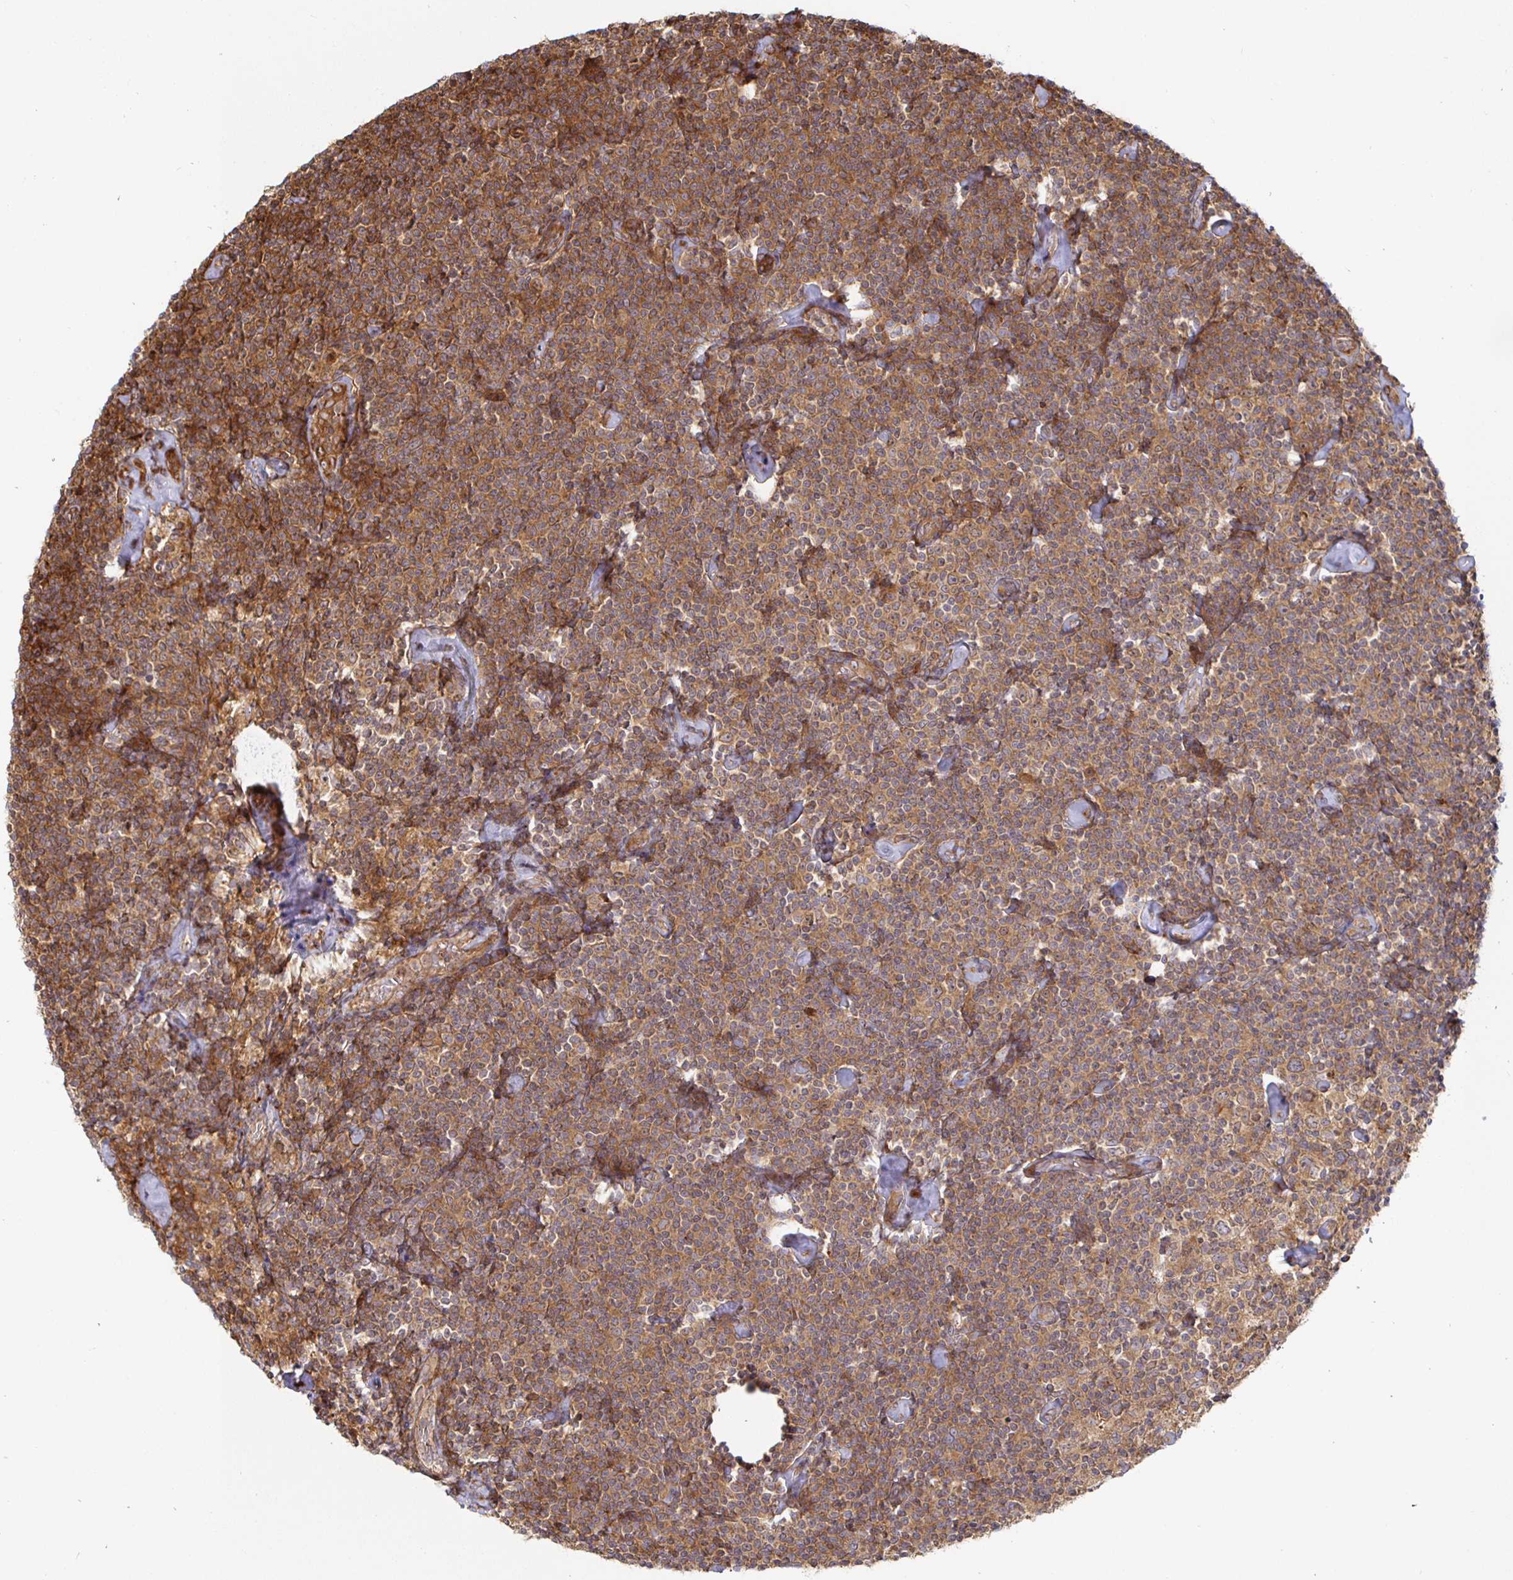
{"staining": {"intensity": "moderate", "quantity": ">75%", "location": "cytoplasmic/membranous"}, "tissue": "lymphoma", "cell_type": "Tumor cells", "image_type": "cancer", "snomed": [{"axis": "morphology", "description": "Malignant lymphoma, non-Hodgkin's type, Low grade"}, {"axis": "topography", "description": "Lymph node"}], "caption": "A high-resolution image shows immunohistochemistry (IHC) staining of low-grade malignant lymphoma, non-Hodgkin's type, which demonstrates moderate cytoplasmic/membranous expression in approximately >75% of tumor cells.", "gene": "STRAP", "patient": {"sex": "male", "age": 81}}